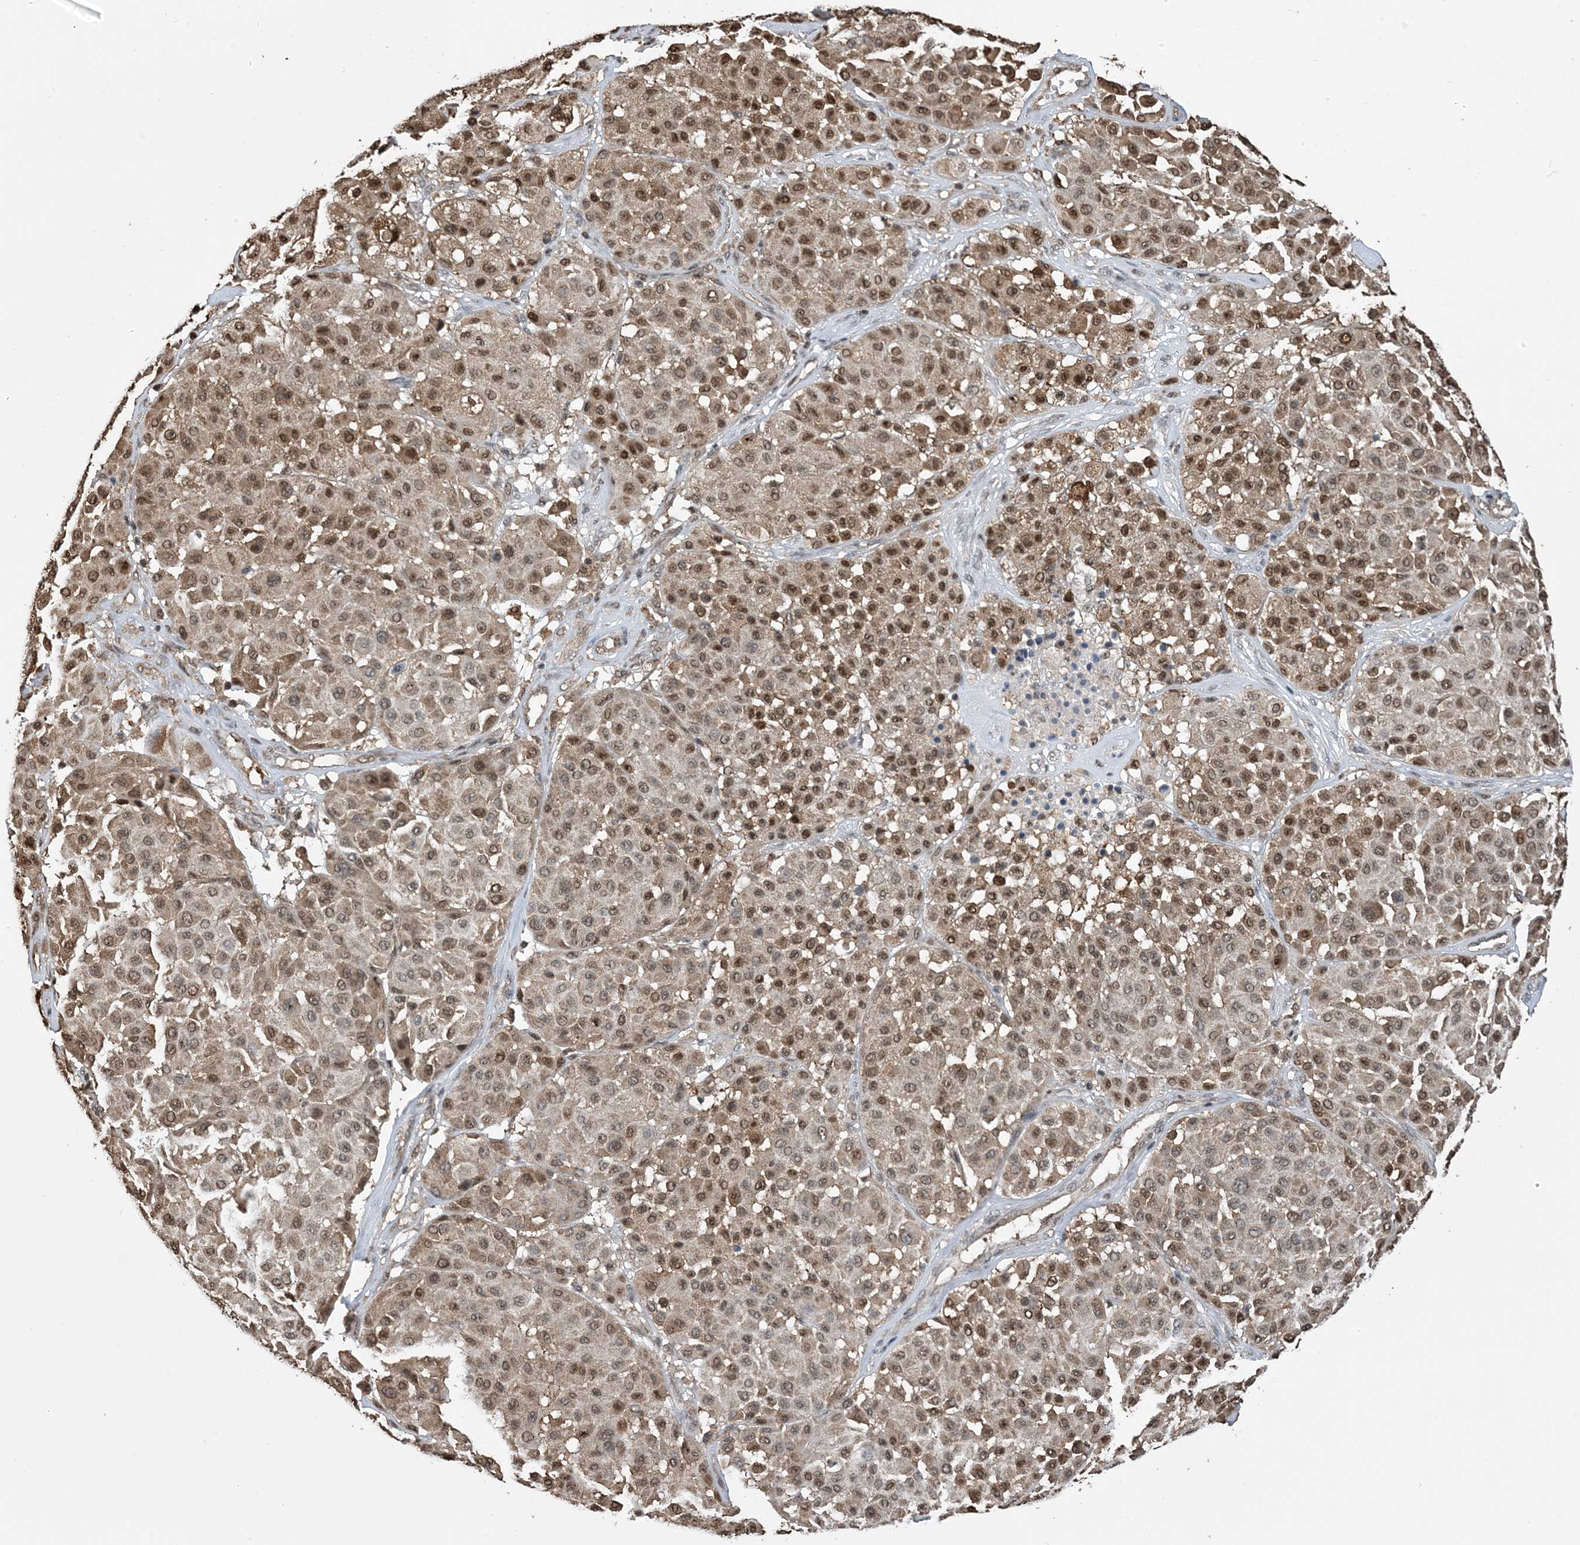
{"staining": {"intensity": "moderate", "quantity": ">75%", "location": "cytoplasmic/membranous,nuclear"}, "tissue": "melanoma", "cell_type": "Tumor cells", "image_type": "cancer", "snomed": [{"axis": "morphology", "description": "Malignant melanoma, Metastatic site"}, {"axis": "topography", "description": "Soft tissue"}], "caption": "Brown immunohistochemical staining in human melanoma exhibits moderate cytoplasmic/membranous and nuclear positivity in about >75% of tumor cells.", "gene": "HSPA1A", "patient": {"sex": "male", "age": 41}}